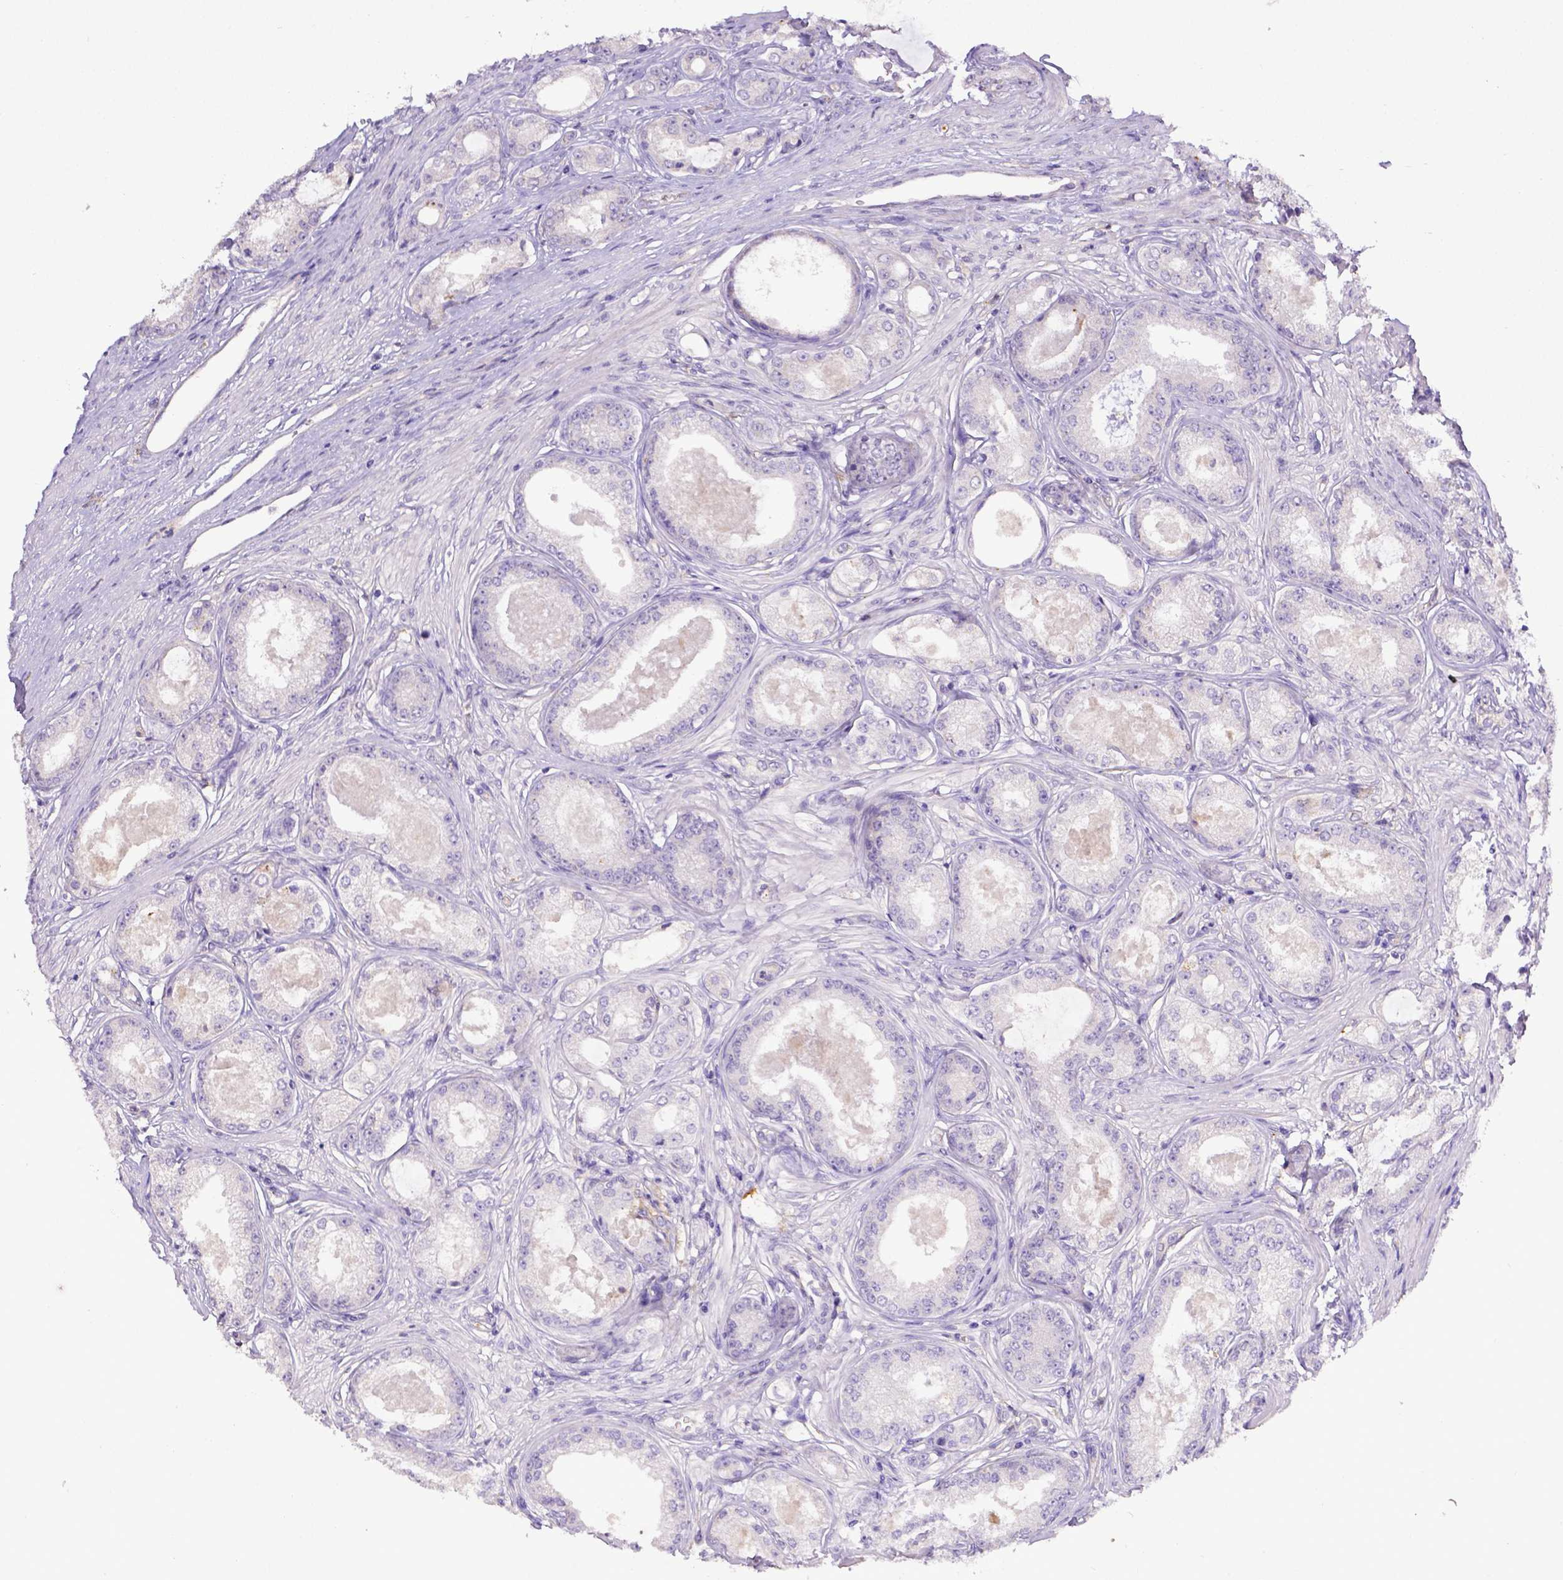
{"staining": {"intensity": "negative", "quantity": "none", "location": "none"}, "tissue": "prostate cancer", "cell_type": "Tumor cells", "image_type": "cancer", "snomed": [{"axis": "morphology", "description": "Adenocarcinoma, Low grade"}, {"axis": "topography", "description": "Prostate"}], "caption": "The photomicrograph demonstrates no staining of tumor cells in low-grade adenocarcinoma (prostate).", "gene": "CD40", "patient": {"sex": "male", "age": 68}}